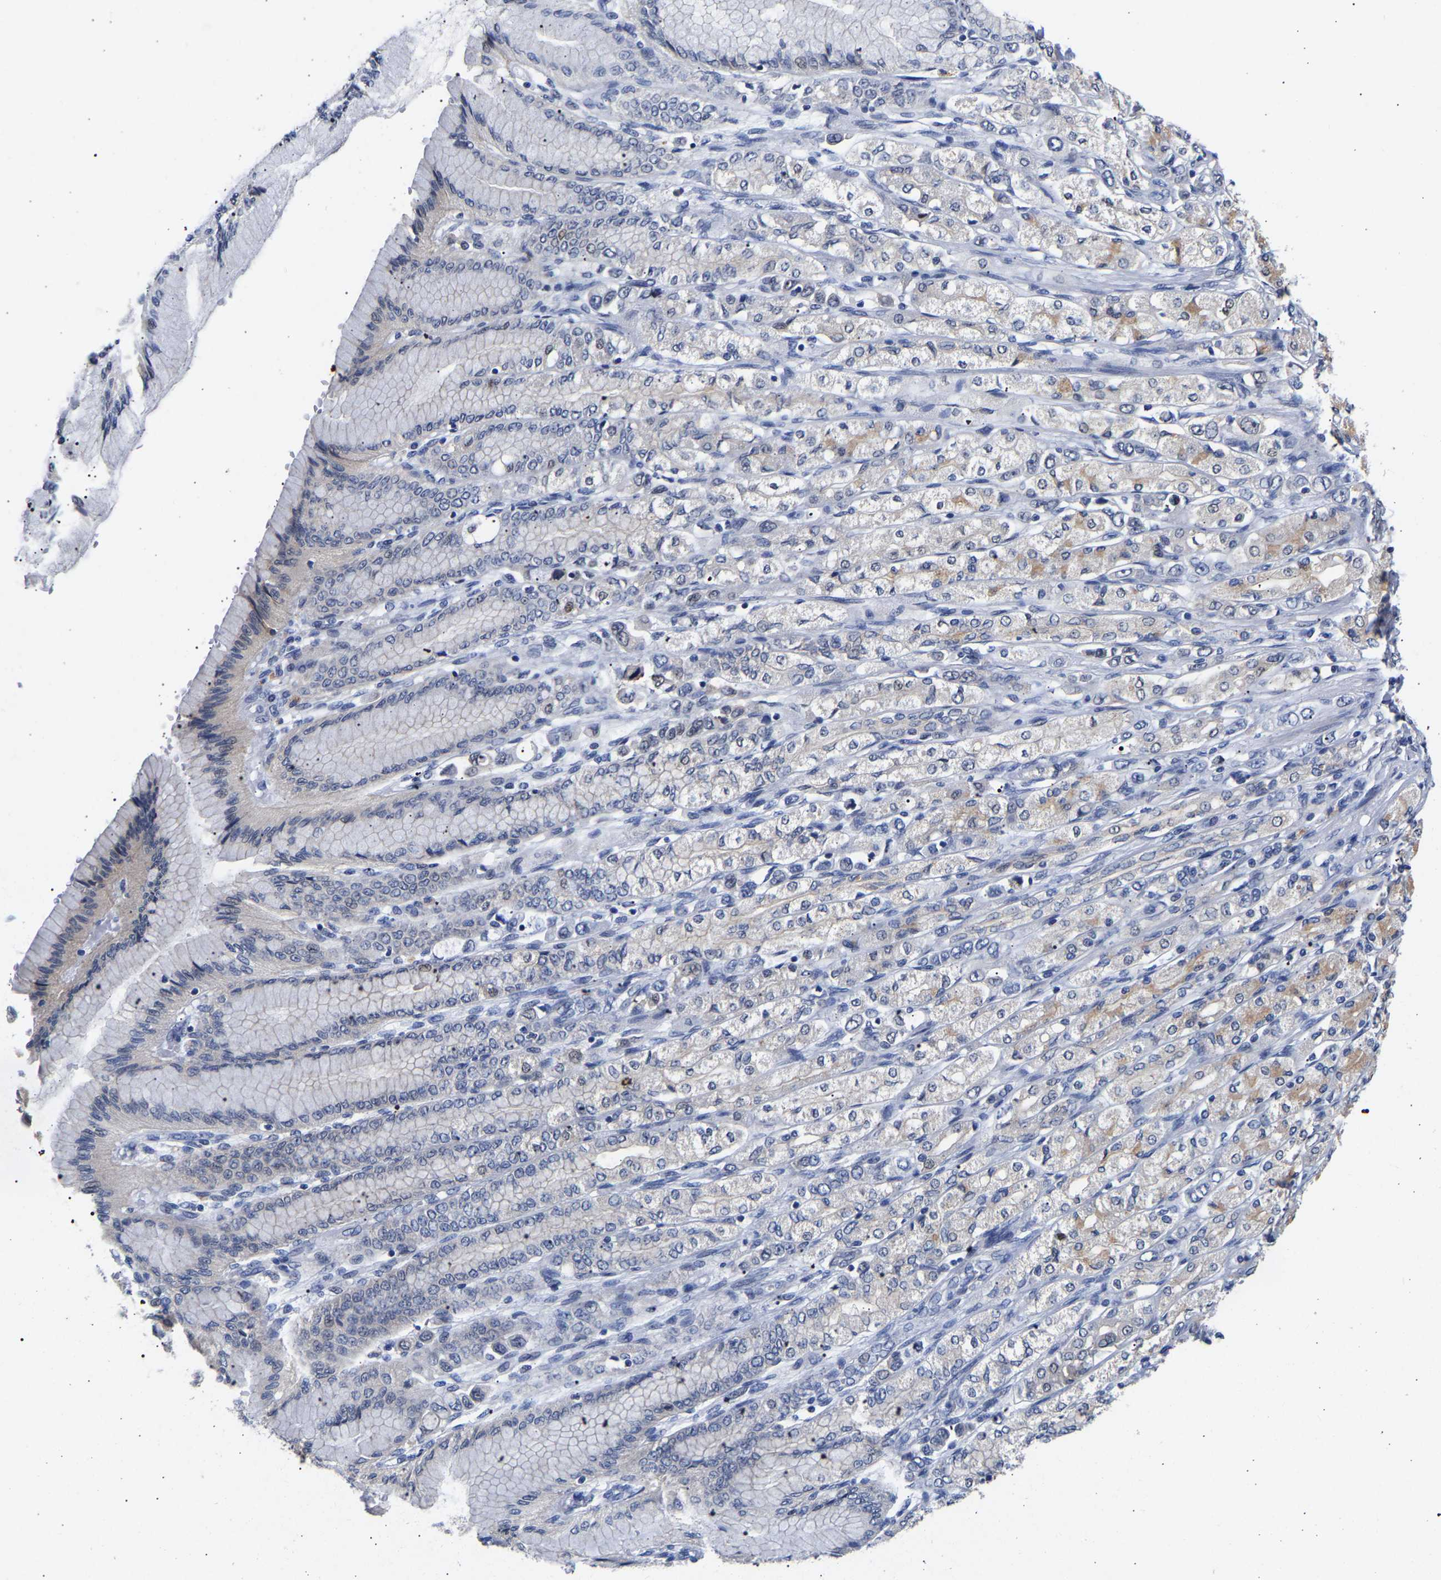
{"staining": {"intensity": "negative", "quantity": "none", "location": "none"}, "tissue": "stomach cancer", "cell_type": "Tumor cells", "image_type": "cancer", "snomed": [{"axis": "morphology", "description": "Adenocarcinoma, NOS"}, {"axis": "topography", "description": "Stomach"}], "caption": "A photomicrograph of human stomach adenocarcinoma is negative for staining in tumor cells.", "gene": "CCDC6", "patient": {"sex": "female", "age": 65}}